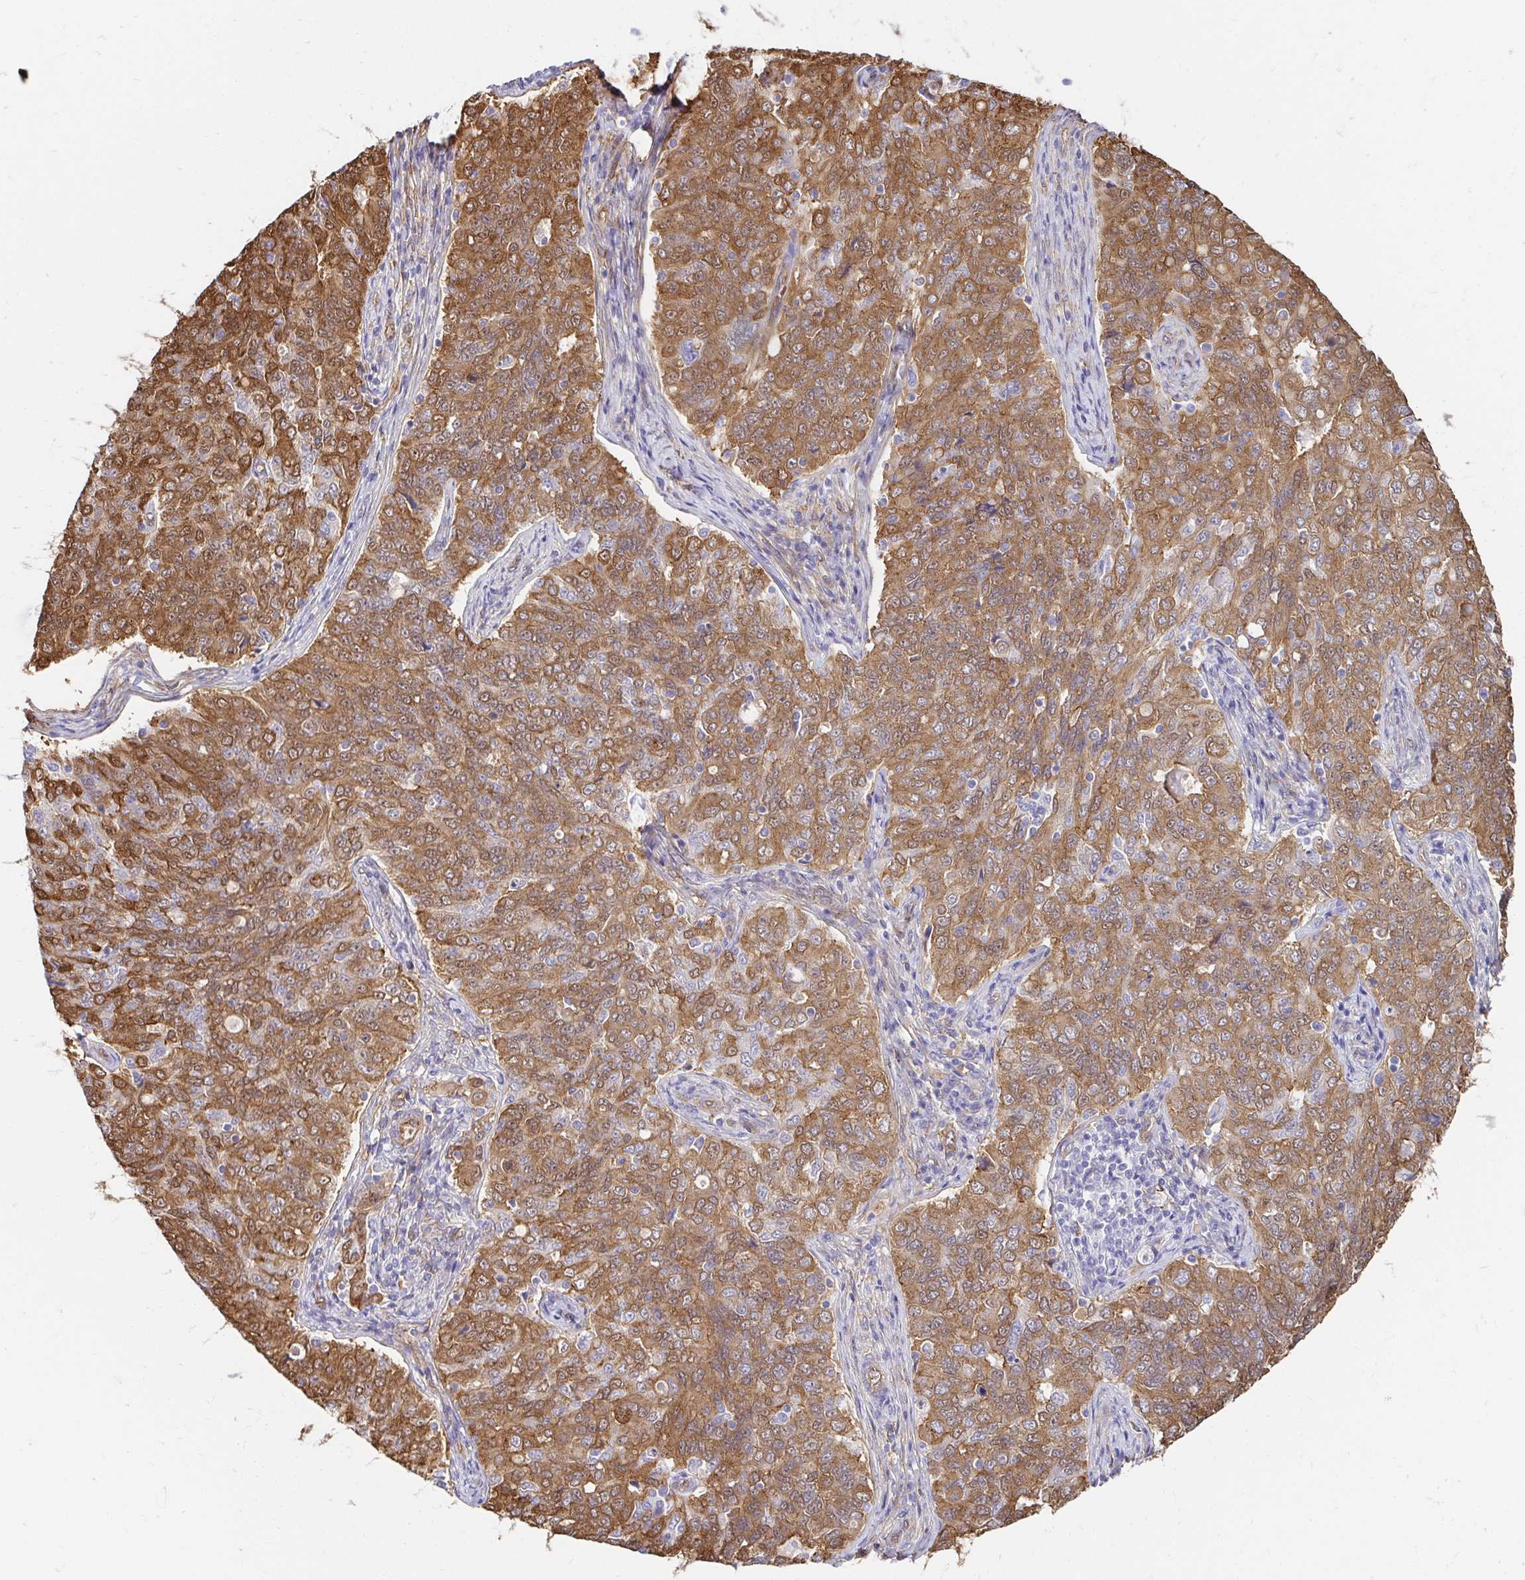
{"staining": {"intensity": "moderate", "quantity": ">75%", "location": "cytoplasmic/membranous"}, "tissue": "endometrial cancer", "cell_type": "Tumor cells", "image_type": "cancer", "snomed": [{"axis": "morphology", "description": "Adenocarcinoma, NOS"}, {"axis": "topography", "description": "Endometrium"}], "caption": "Immunohistochemical staining of human endometrial cancer (adenocarcinoma) demonstrates medium levels of moderate cytoplasmic/membranous protein expression in approximately >75% of tumor cells.", "gene": "CTTN", "patient": {"sex": "female", "age": 43}}